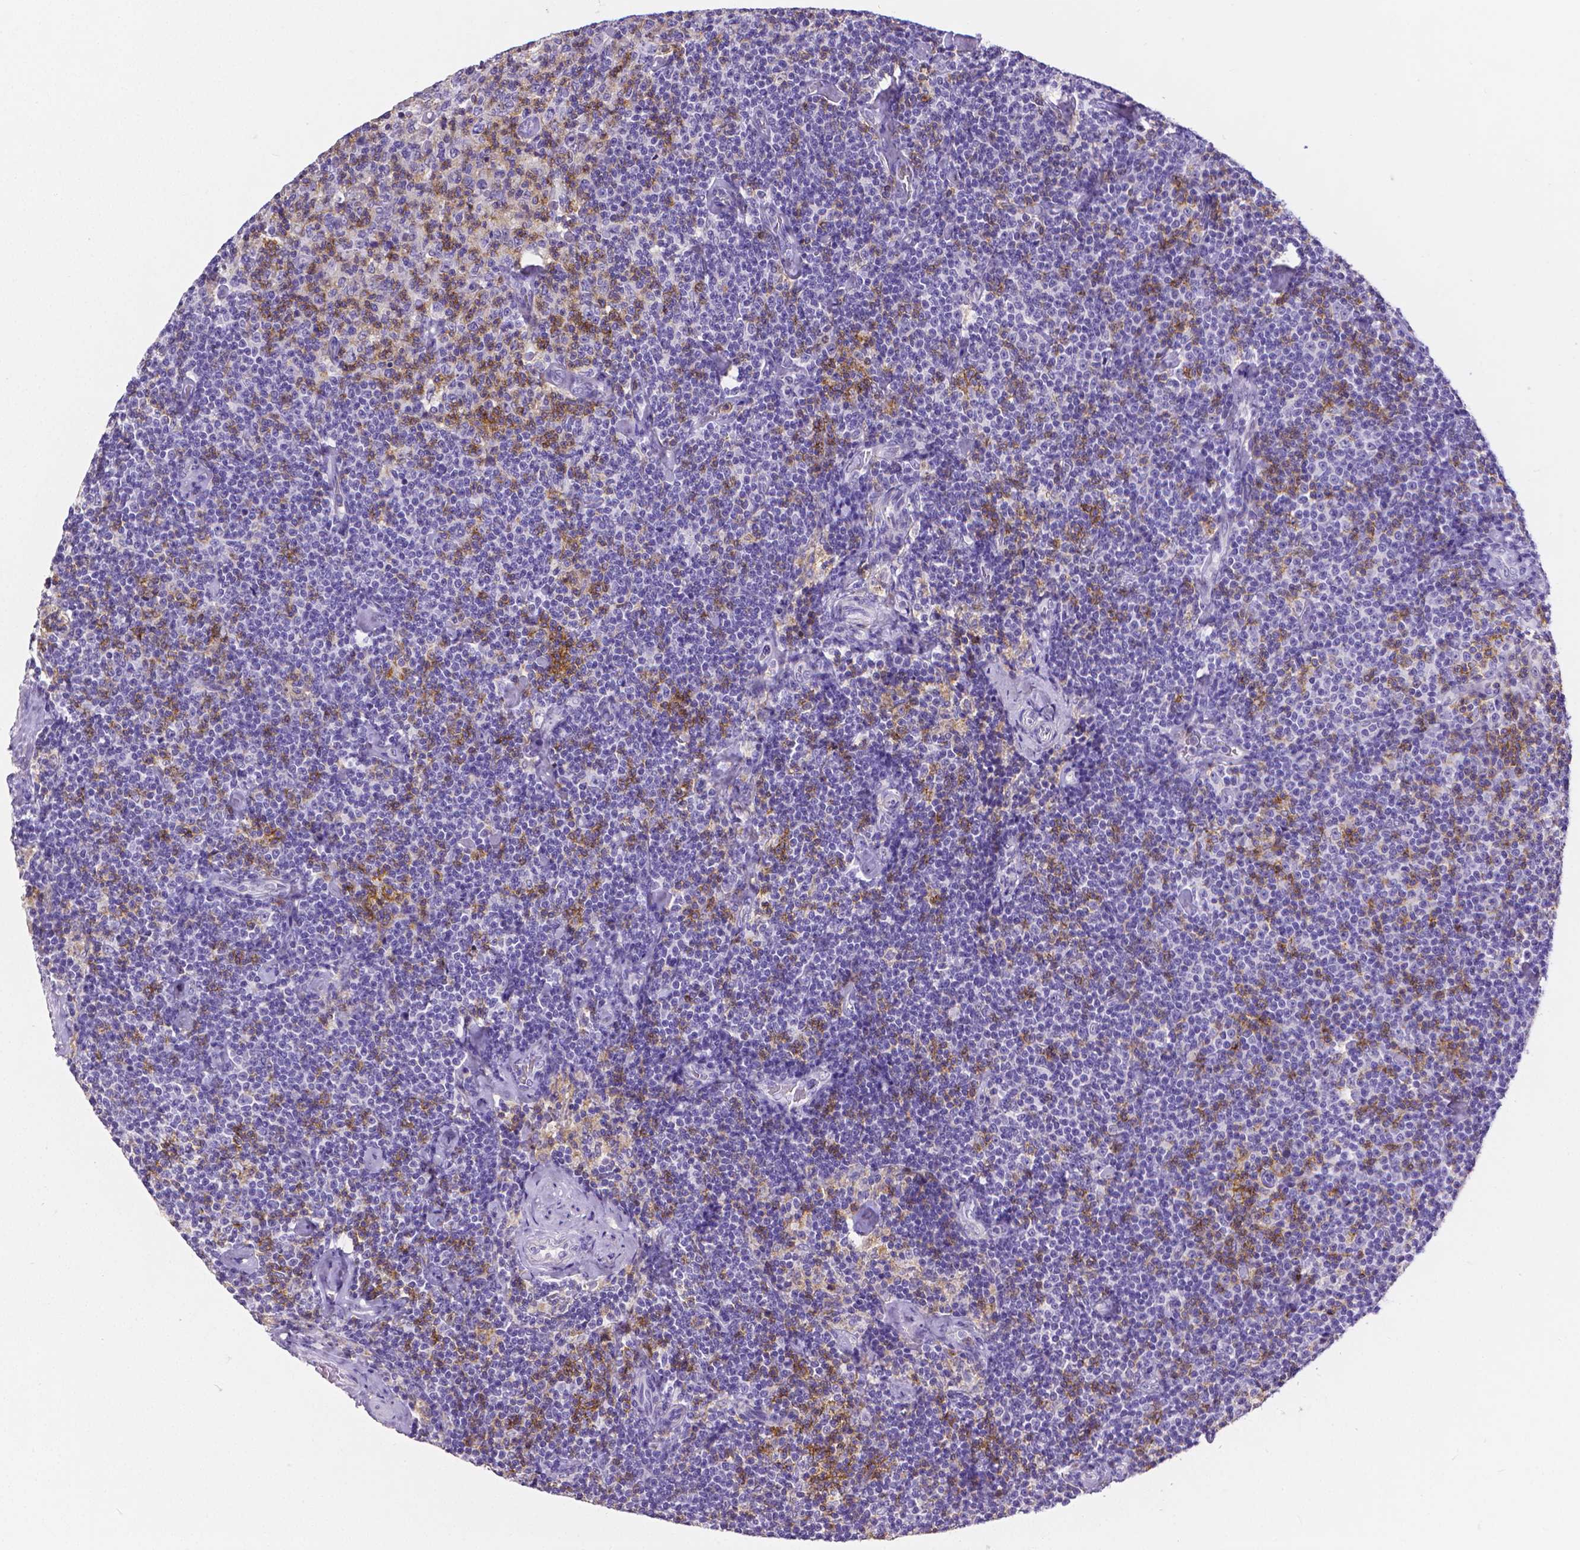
{"staining": {"intensity": "negative", "quantity": "none", "location": "none"}, "tissue": "lymphoma", "cell_type": "Tumor cells", "image_type": "cancer", "snomed": [{"axis": "morphology", "description": "Malignant lymphoma, non-Hodgkin's type, Low grade"}, {"axis": "topography", "description": "Lymph node"}], "caption": "High power microscopy micrograph of an IHC image of malignant lymphoma, non-Hodgkin's type (low-grade), revealing no significant expression in tumor cells.", "gene": "CD4", "patient": {"sex": "male", "age": 81}}